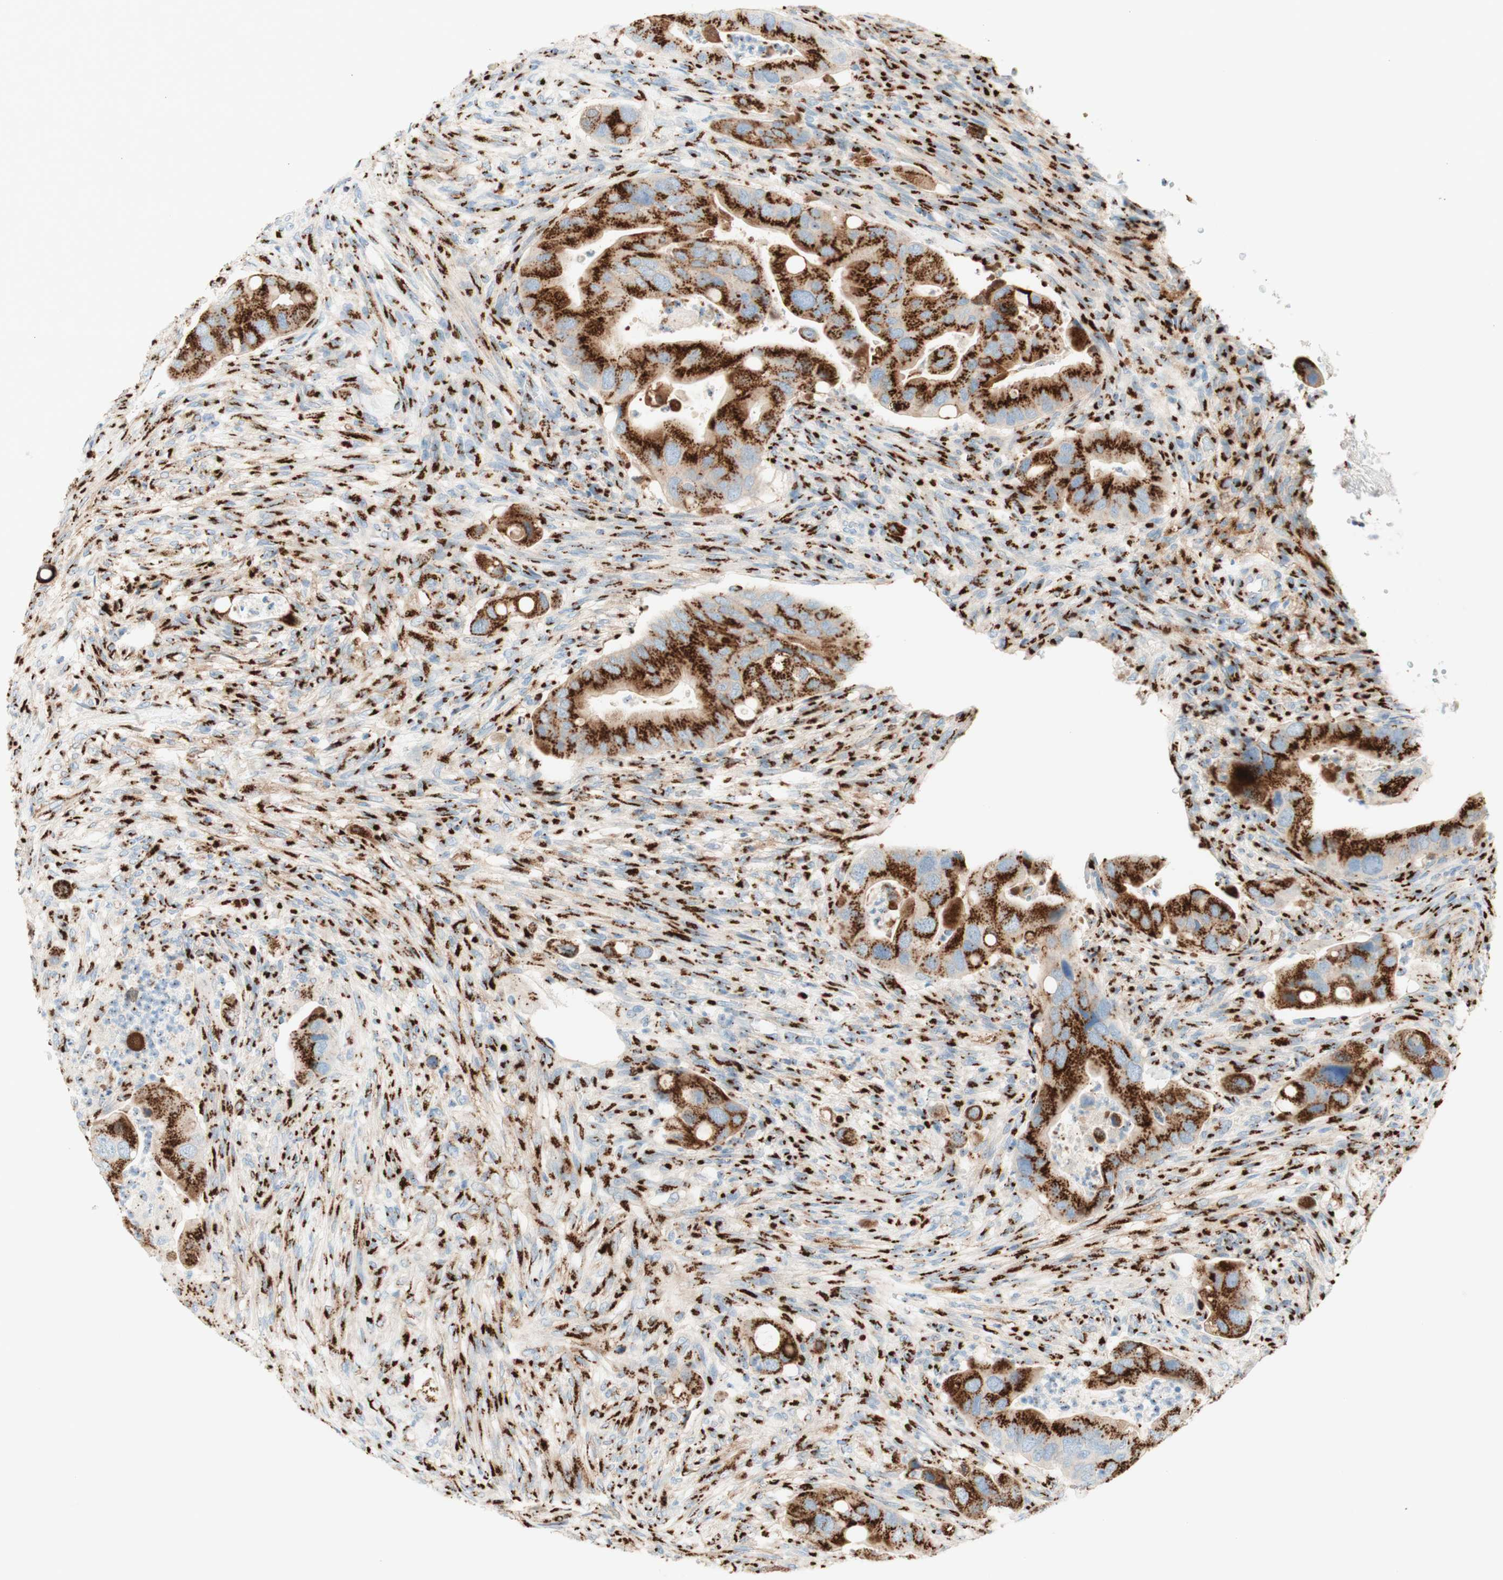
{"staining": {"intensity": "strong", "quantity": ">75%", "location": "cytoplasmic/membranous"}, "tissue": "colorectal cancer", "cell_type": "Tumor cells", "image_type": "cancer", "snomed": [{"axis": "morphology", "description": "Adenocarcinoma, NOS"}, {"axis": "topography", "description": "Rectum"}], "caption": "Colorectal cancer (adenocarcinoma) stained for a protein (brown) displays strong cytoplasmic/membranous positive staining in about >75% of tumor cells.", "gene": "GOLGB1", "patient": {"sex": "female", "age": 57}}